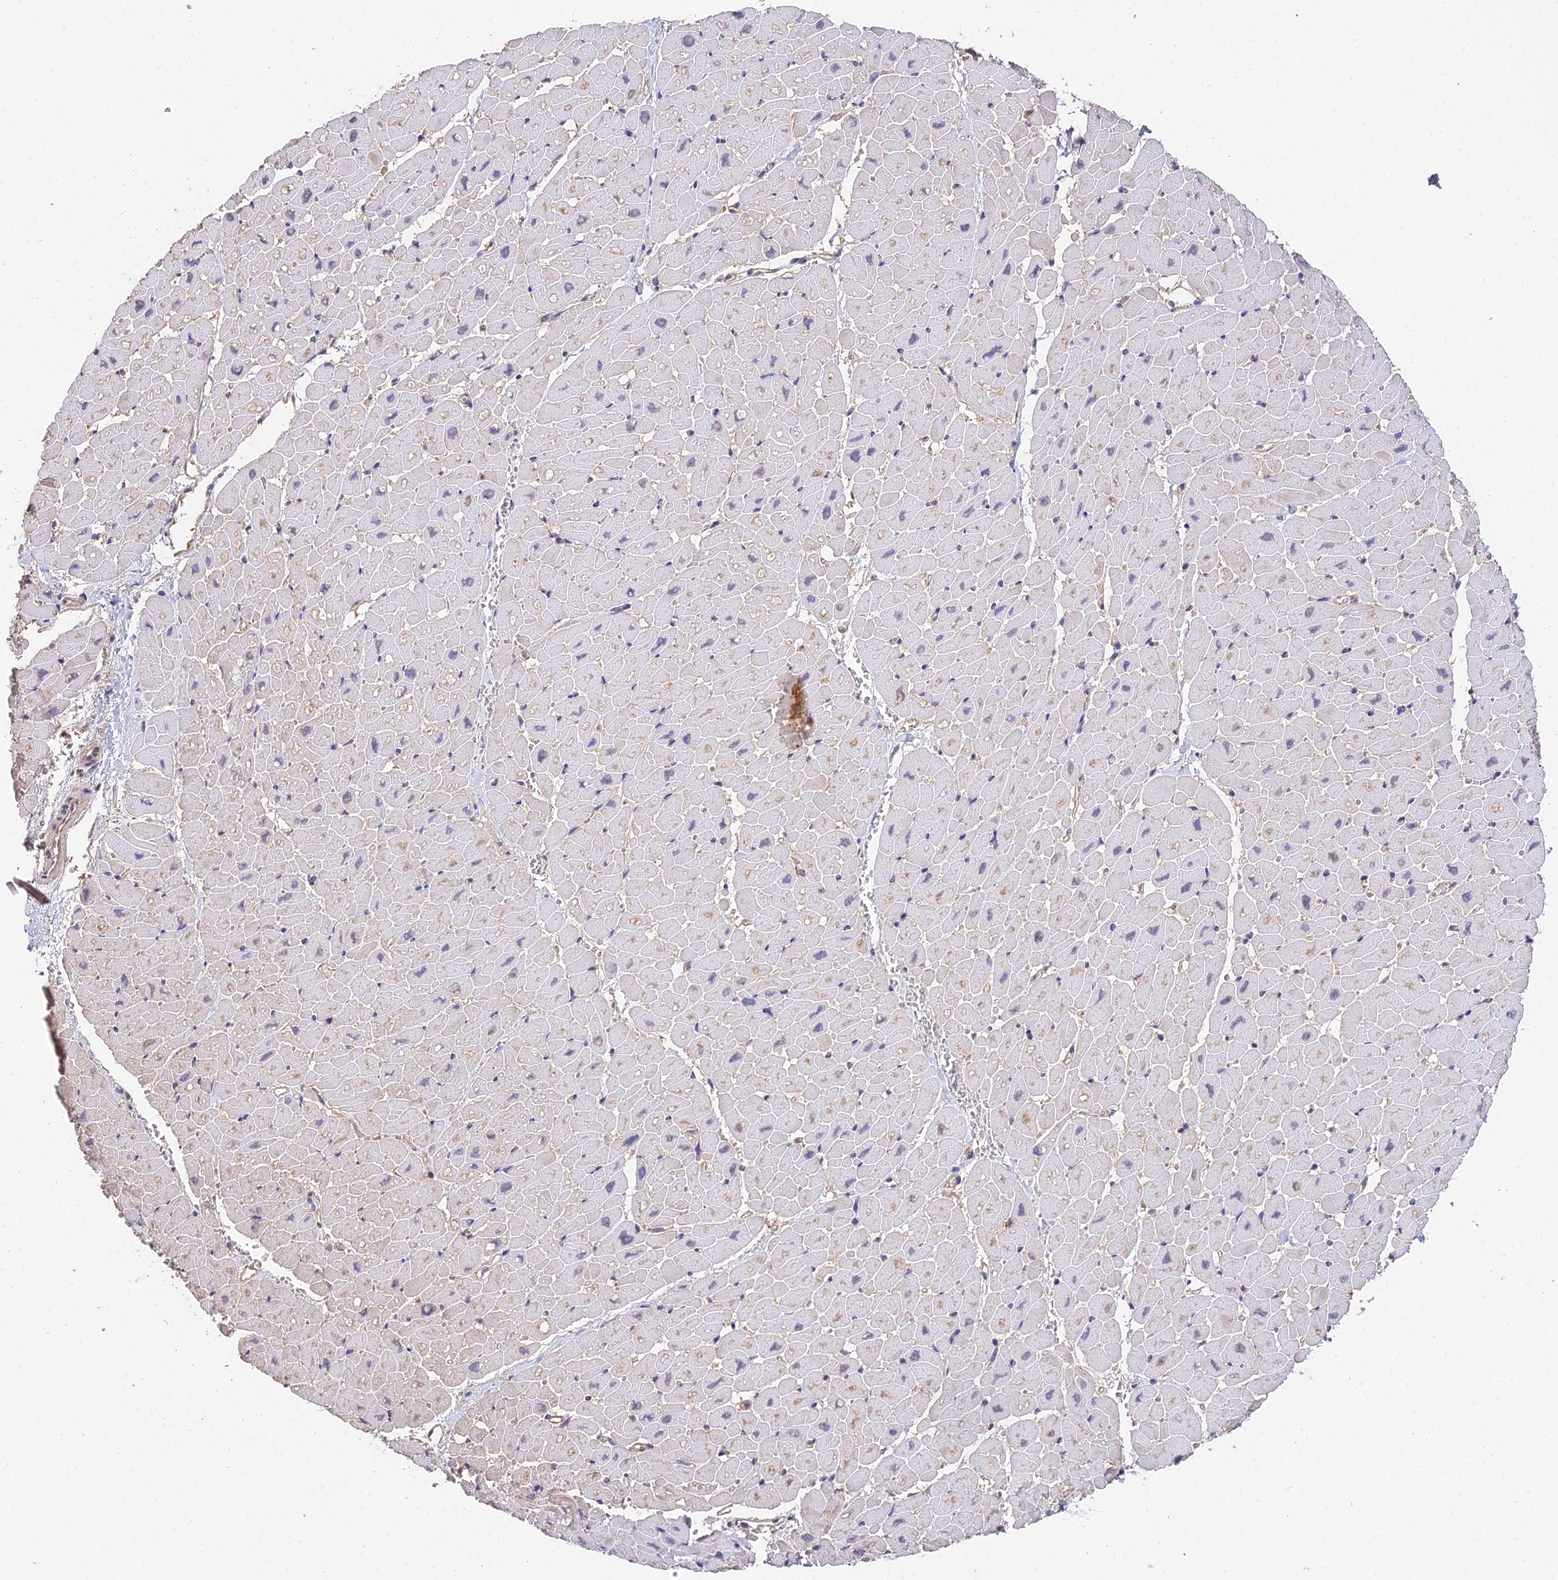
{"staining": {"intensity": "negative", "quantity": "none", "location": "none"}, "tissue": "heart muscle", "cell_type": "Cardiomyocytes", "image_type": "normal", "snomed": [{"axis": "morphology", "description": "Normal tissue, NOS"}, {"axis": "topography", "description": "Heart"}], "caption": "The immunohistochemistry micrograph has no significant positivity in cardiomyocytes of heart muscle. (DAB (3,3'-diaminobenzidine) immunohistochemistry (IHC) visualized using brightfield microscopy, high magnification).", "gene": "FBP1", "patient": {"sex": "male", "age": 45}}